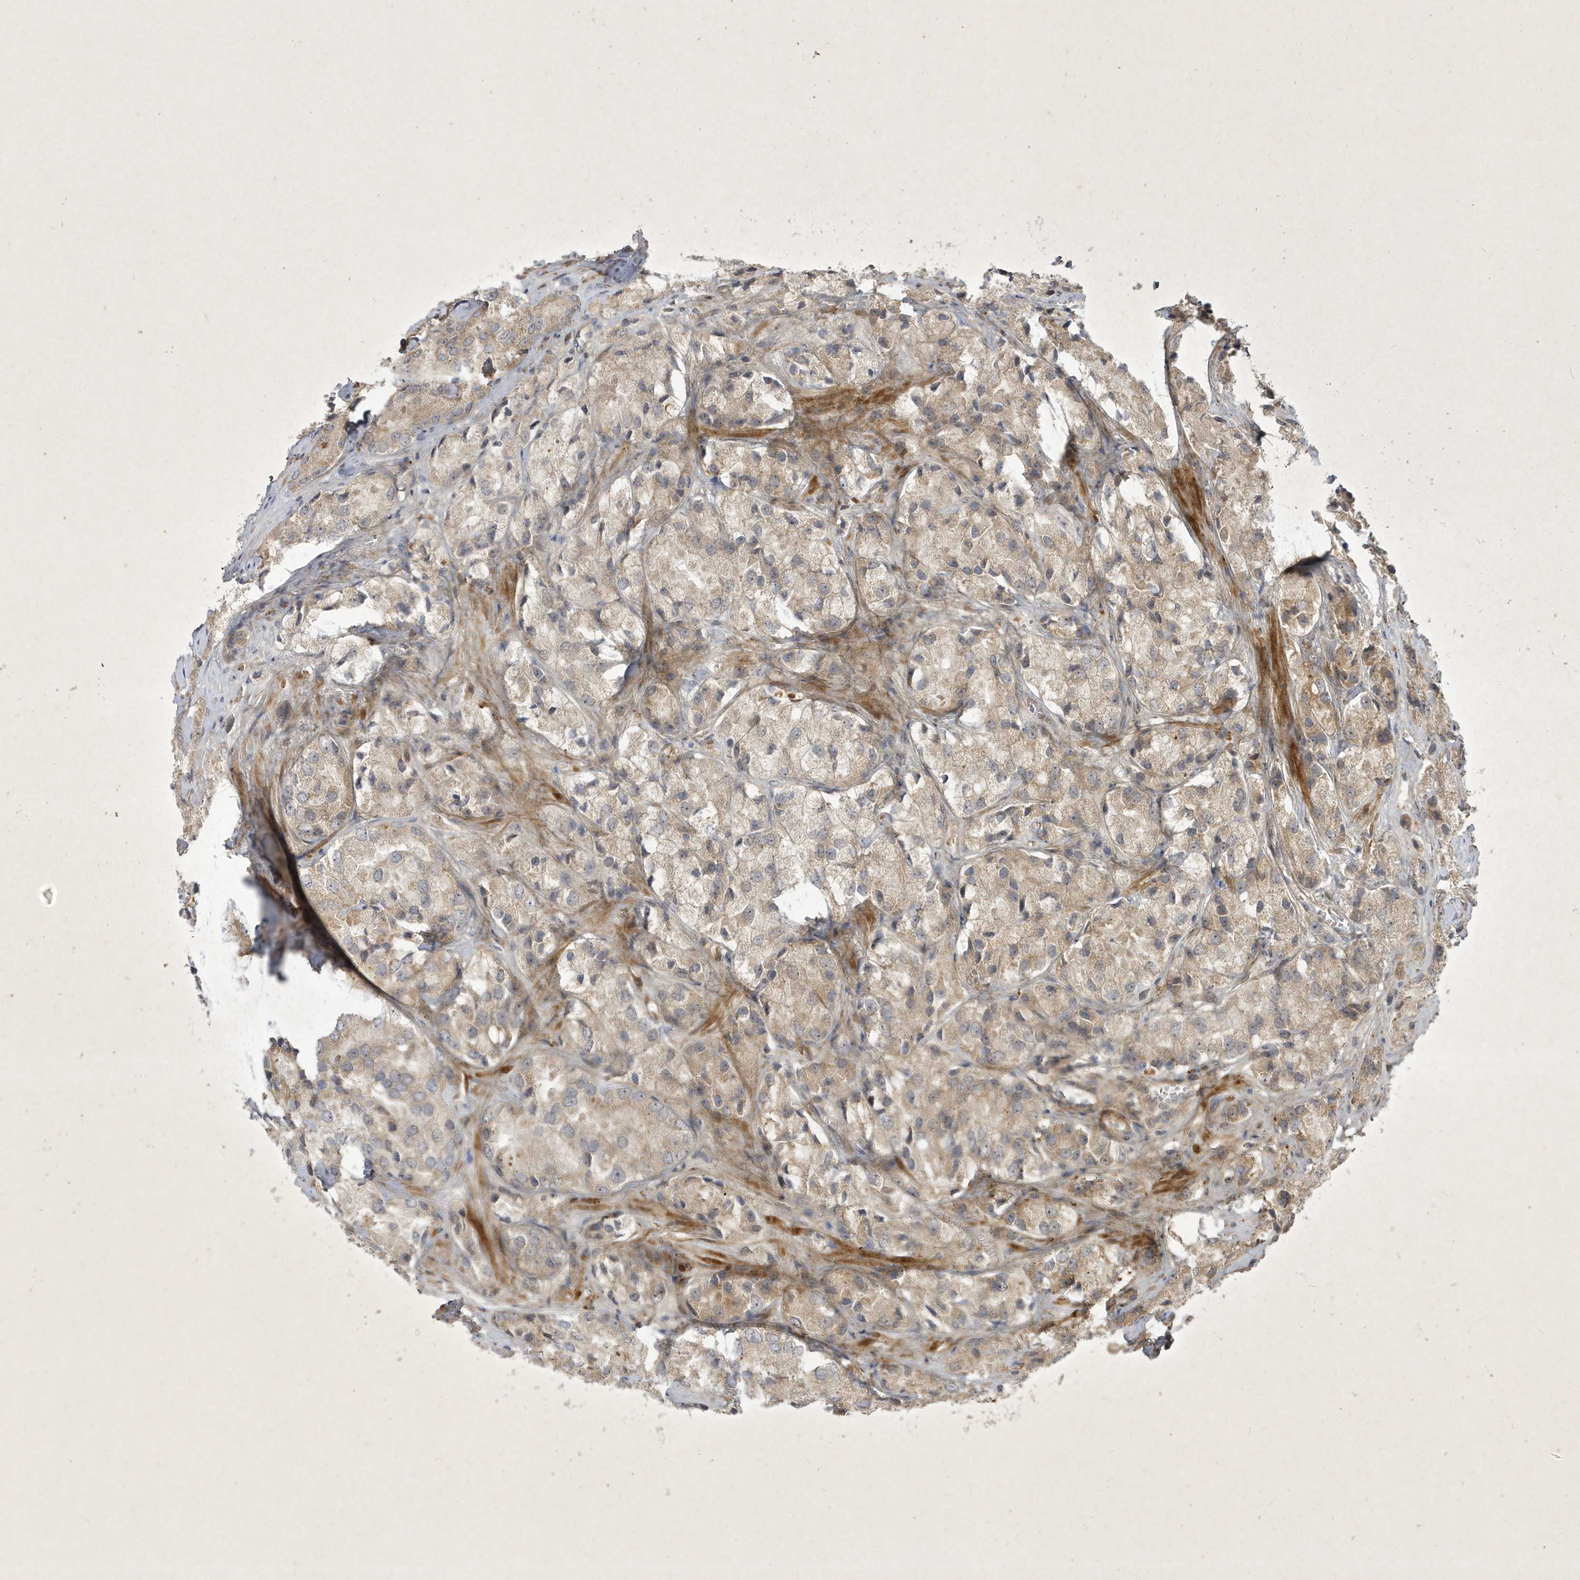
{"staining": {"intensity": "weak", "quantity": ">75%", "location": "cytoplasmic/membranous"}, "tissue": "prostate cancer", "cell_type": "Tumor cells", "image_type": "cancer", "snomed": [{"axis": "morphology", "description": "Adenocarcinoma, High grade"}, {"axis": "topography", "description": "Prostate"}], "caption": "DAB immunohistochemical staining of human prostate adenocarcinoma (high-grade) demonstrates weak cytoplasmic/membranous protein staining in approximately >75% of tumor cells. (Brightfield microscopy of DAB IHC at high magnification).", "gene": "FAM83C", "patient": {"sex": "male", "age": 66}}